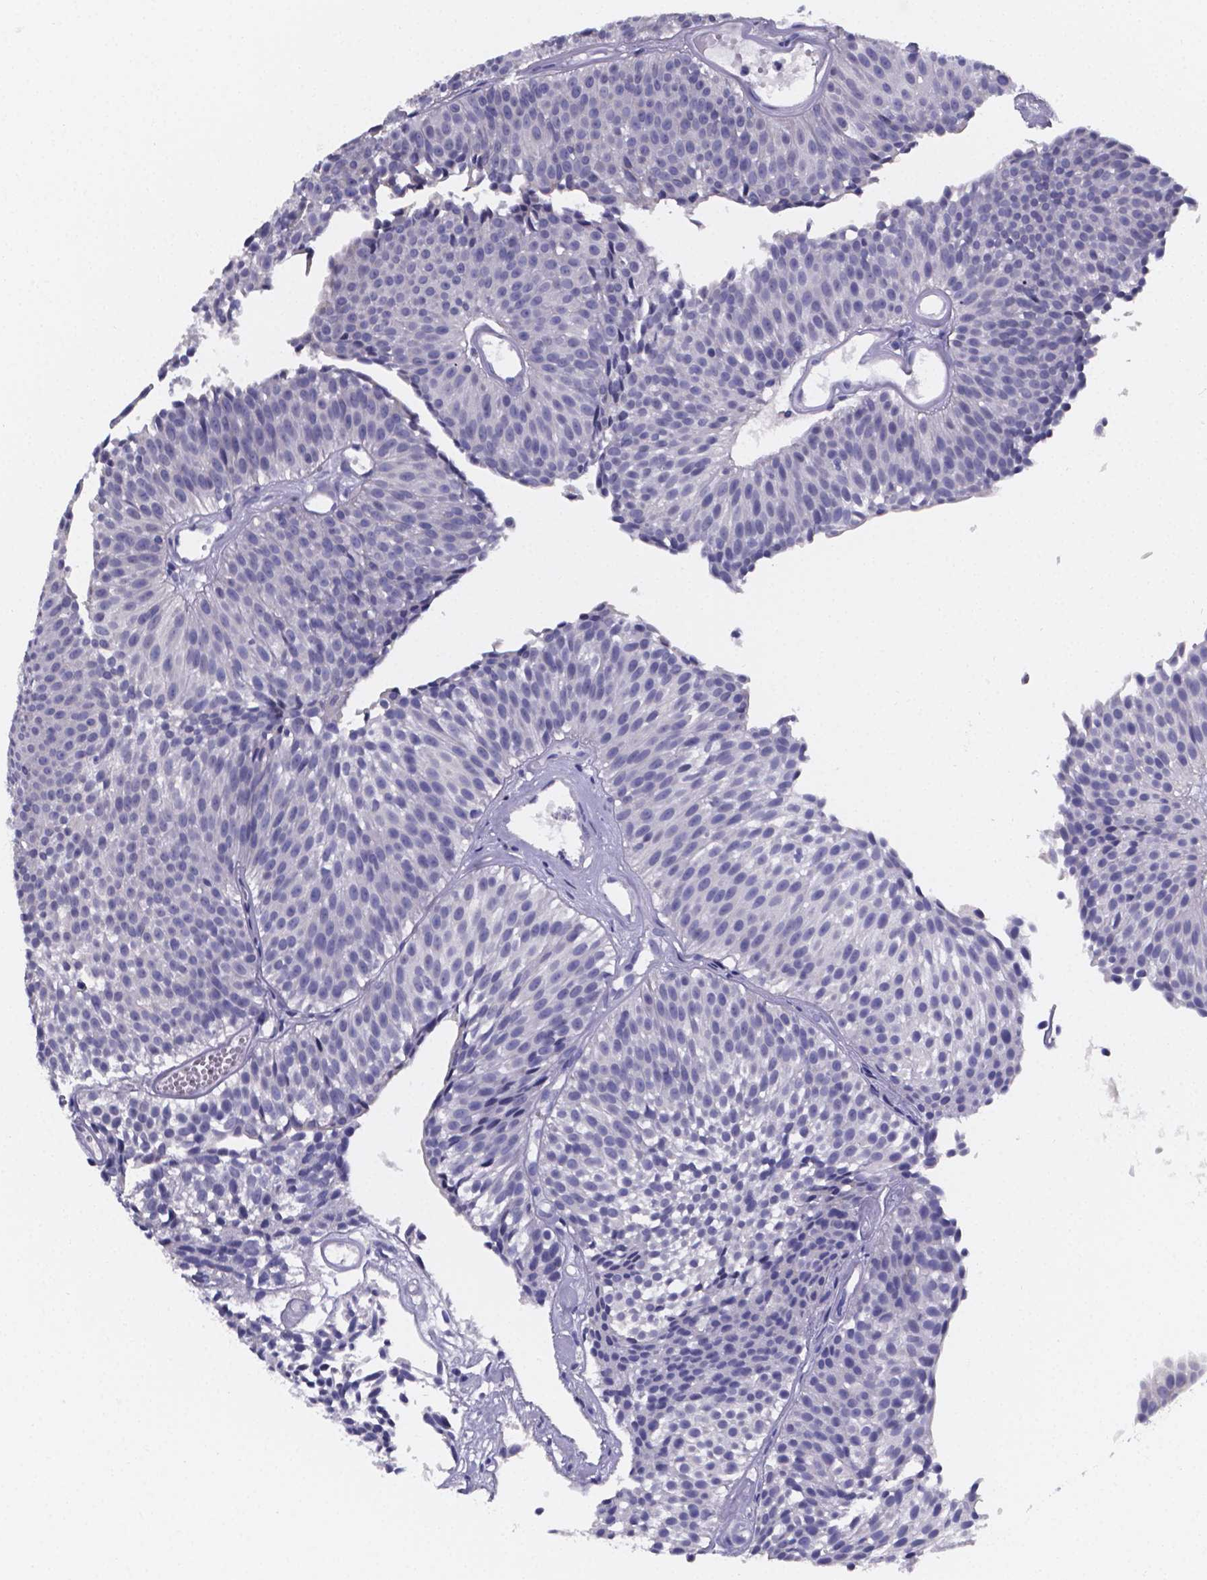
{"staining": {"intensity": "negative", "quantity": "none", "location": "none"}, "tissue": "urothelial cancer", "cell_type": "Tumor cells", "image_type": "cancer", "snomed": [{"axis": "morphology", "description": "Urothelial carcinoma, Low grade"}, {"axis": "topography", "description": "Urinary bladder"}], "caption": "DAB immunohistochemical staining of low-grade urothelial carcinoma displays no significant staining in tumor cells.", "gene": "PAH", "patient": {"sex": "male", "age": 63}}